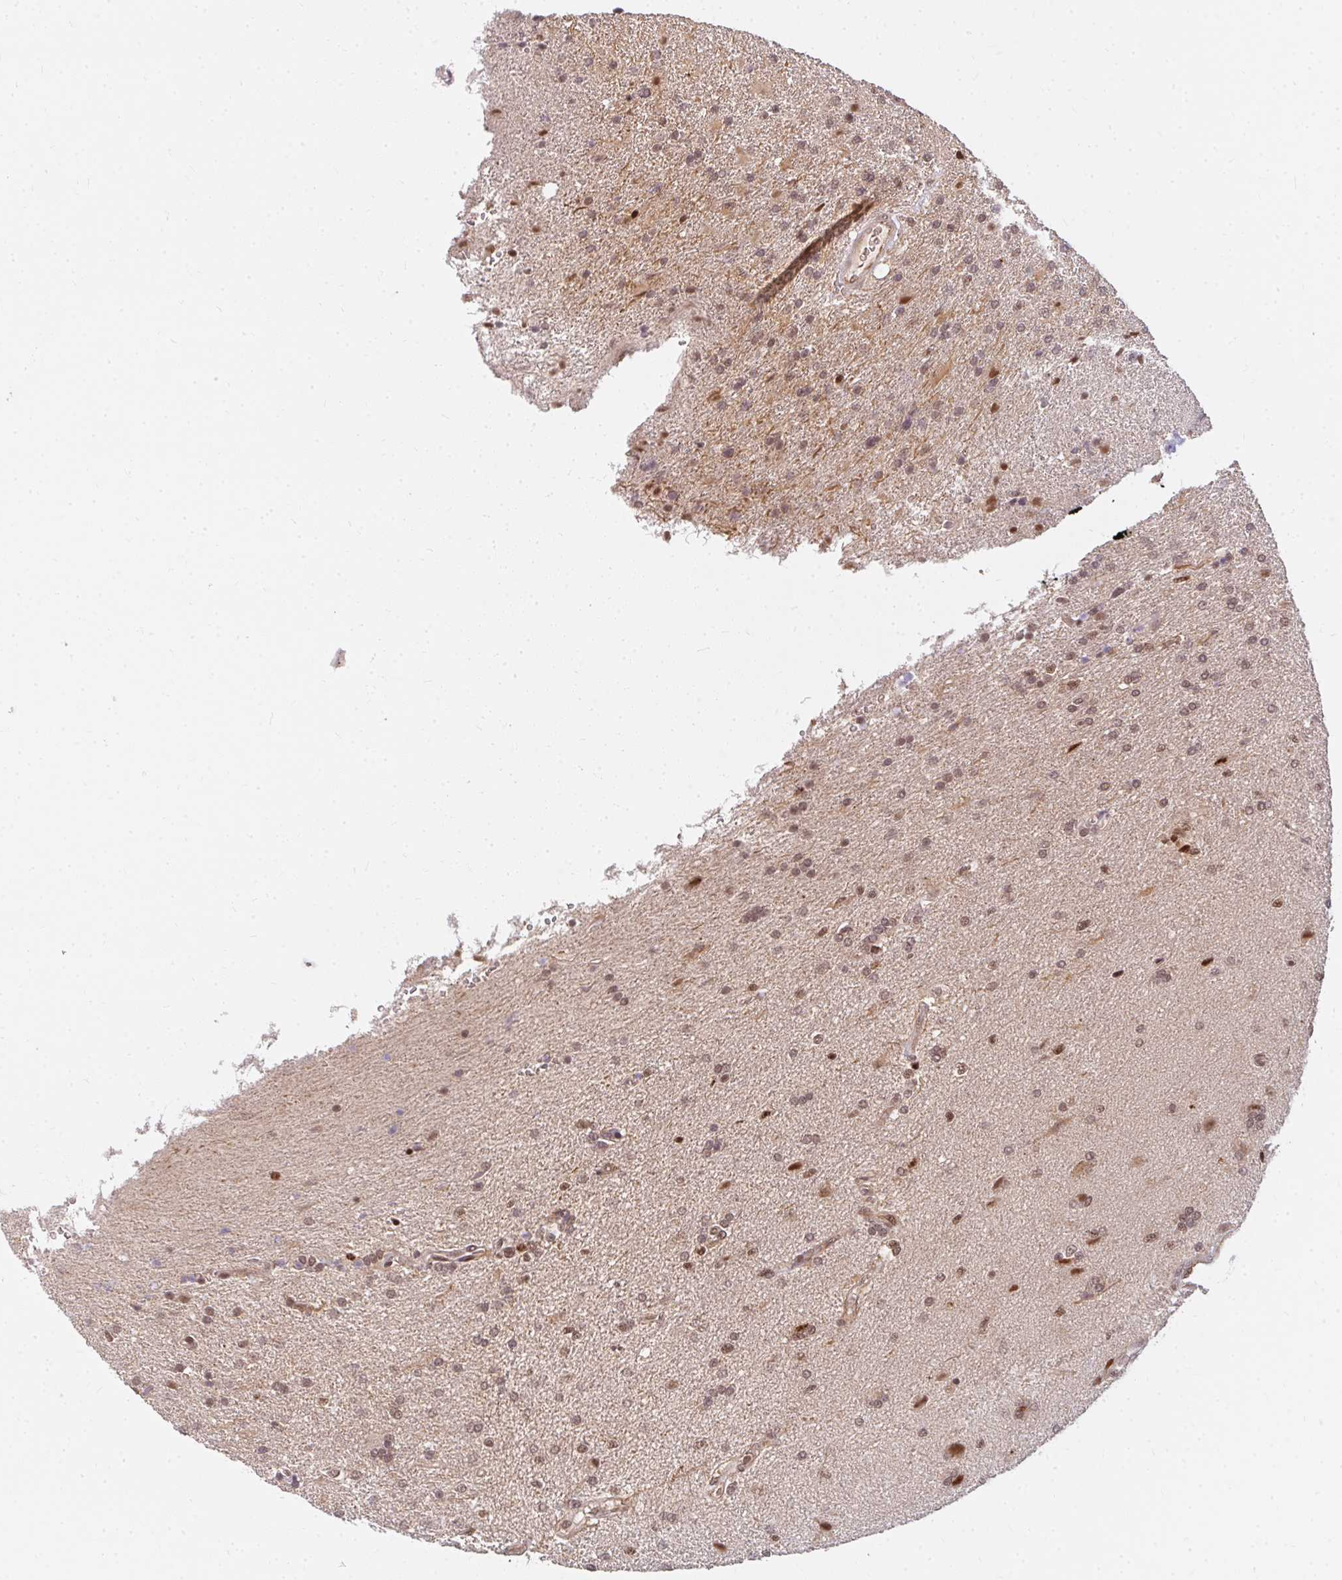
{"staining": {"intensity": "moderate", "quantity": ">75%", "location": "nuclear"}, "tissue": "glioma", "cell_type": "Tumor cells", "image_type": "cancer", "snomed": [{"axis": "morphology", "description": "Glioma, malignant, High grade"}, {"axis": "topography", "description": "Brain"}], "caption": "Immunohistochemical staining of human malignant glioma (high-grade) exhibits moderate nuclear protein positivity in approximately >75% of tumor cells.", "gene": "GTF3C6", "patient": {"sex": "male", "age": 56}}